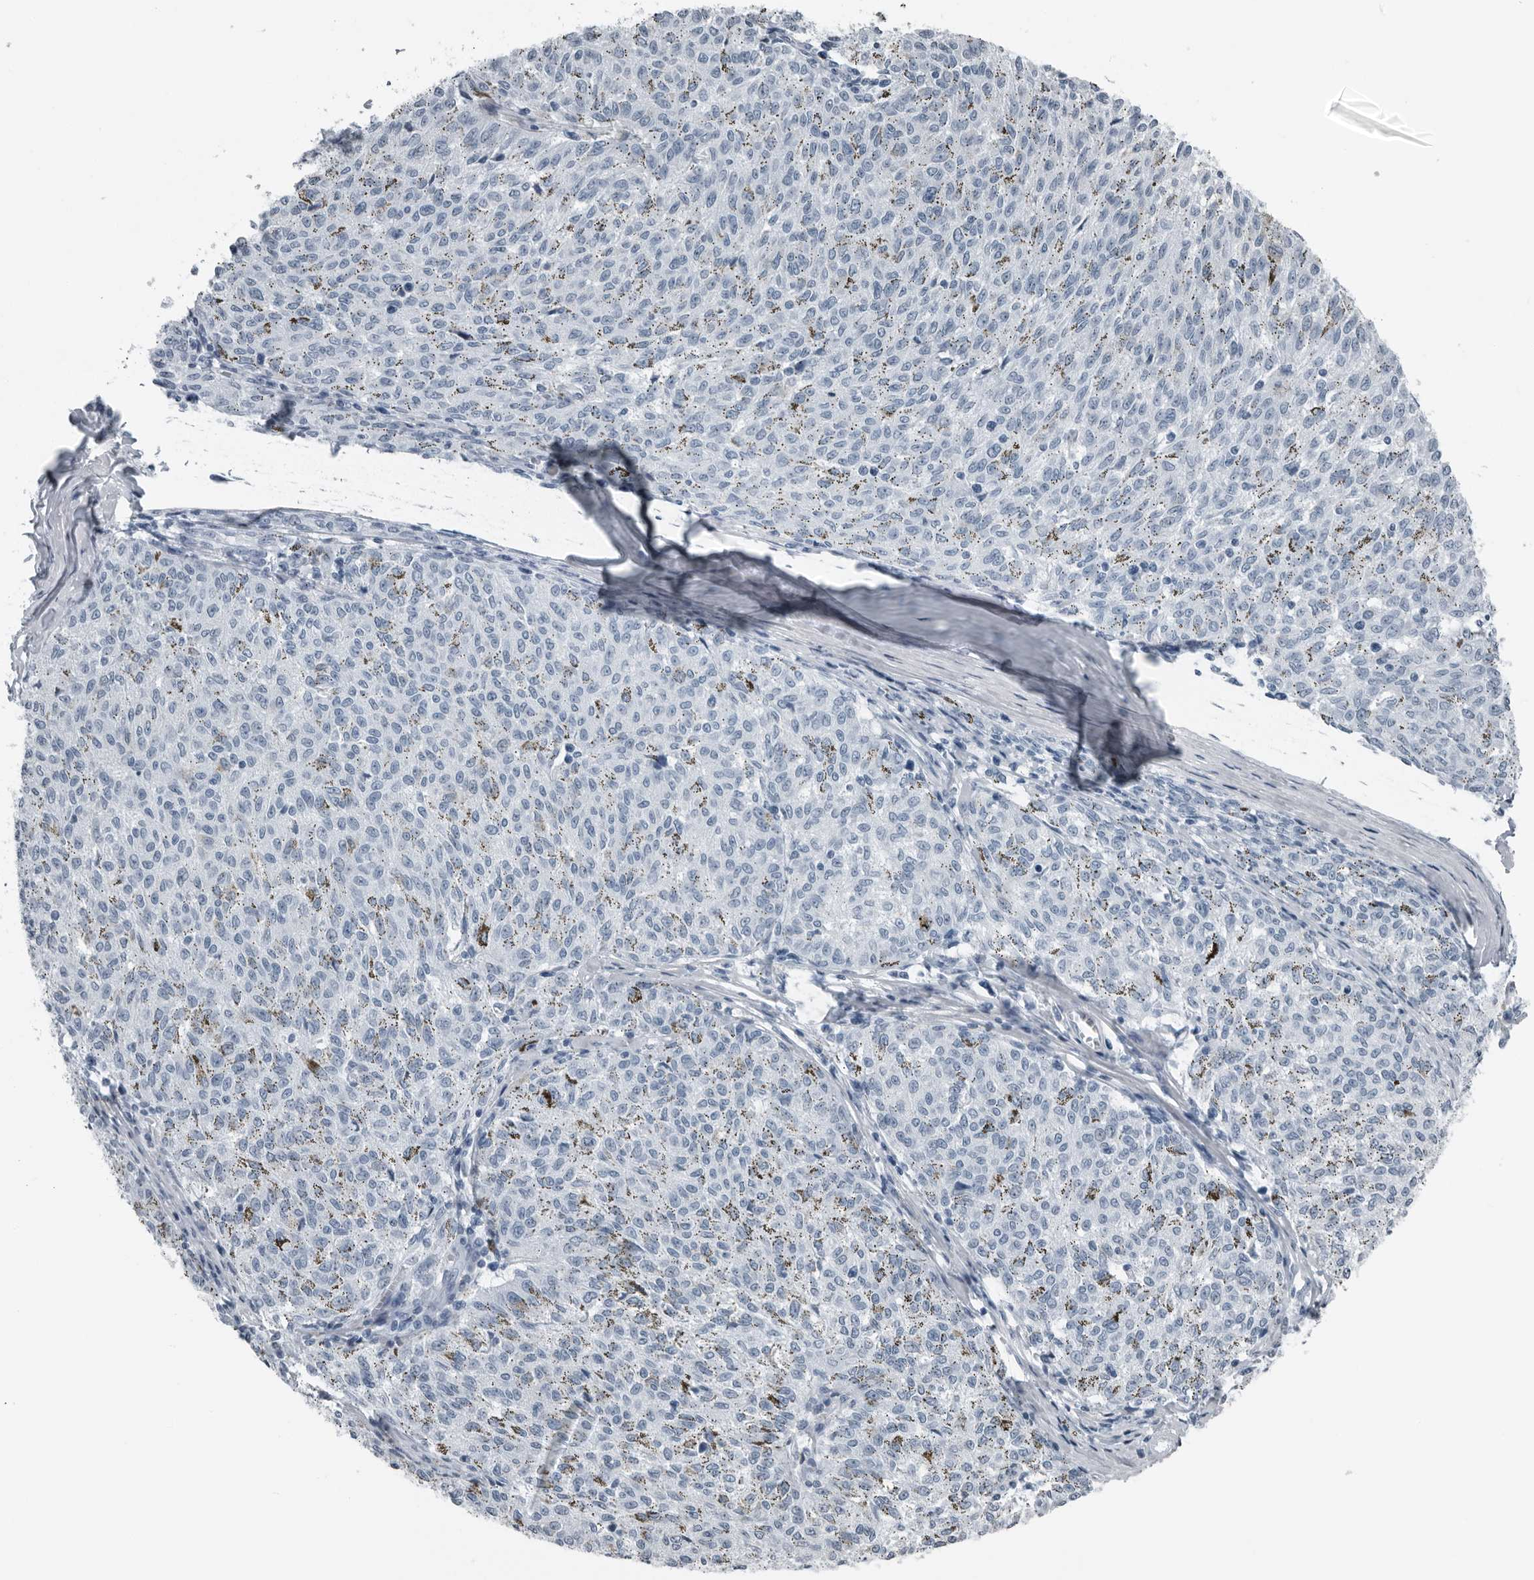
{"staining": {"intensity": "negative", "quantity": "none", "location": "none"}, "tissue": "melanoma", "cell_type": "Tumor cells", "image_type": "cancer", "snomed": [{"axis": "morphology", "description": "Malignant melanoma, NOS"}, {"axis": "topography", "description": "Skin"}], "caption": "IHC photomicrograph of neoplastic tissue: human malignant melanoma stained with DAB demonstrates no significant protein expression in tumor cells. (DAB (3,3'-diaminobenzidine) immunohistochemistry with hematoxylin counter stain).", "gene": "PRSS1", "patient": {"sex": "female", "age": 72}}